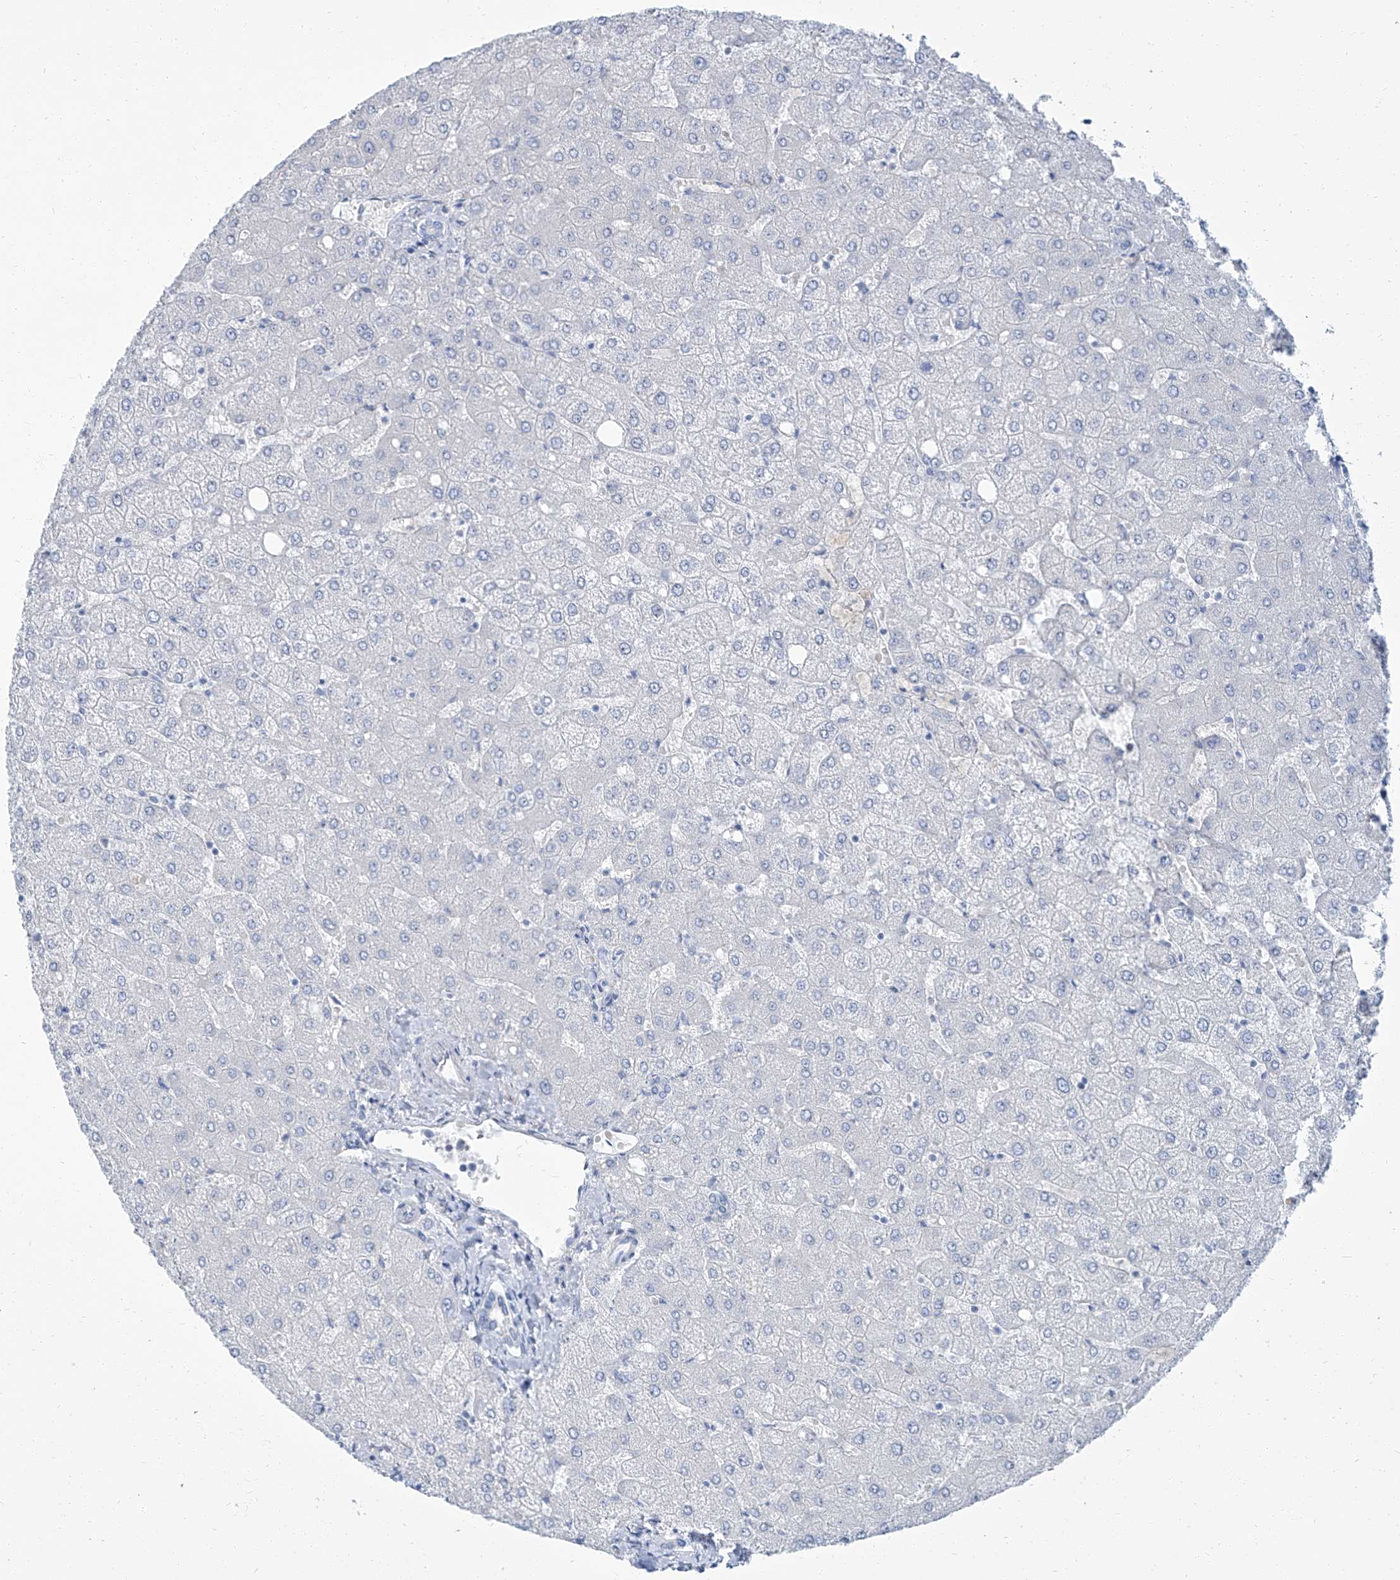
{"staining": {"intensity": "negative", "quantity": "none", "location": "none"}, "tissue": "liver", "cell_type": "Cholangiocytes", "image_type": "normal", "snomed": [{"axis": "morphology", "description": "Normal tissue, NOS"}, {"axis": "topography", "description": "Liver"}], "caption": "This is an IHC image of unremarkable liver. There is no positivity in cholangiocytes.", "gene": "TXLNB", "patient": {"sex": "female", "age": 54}}